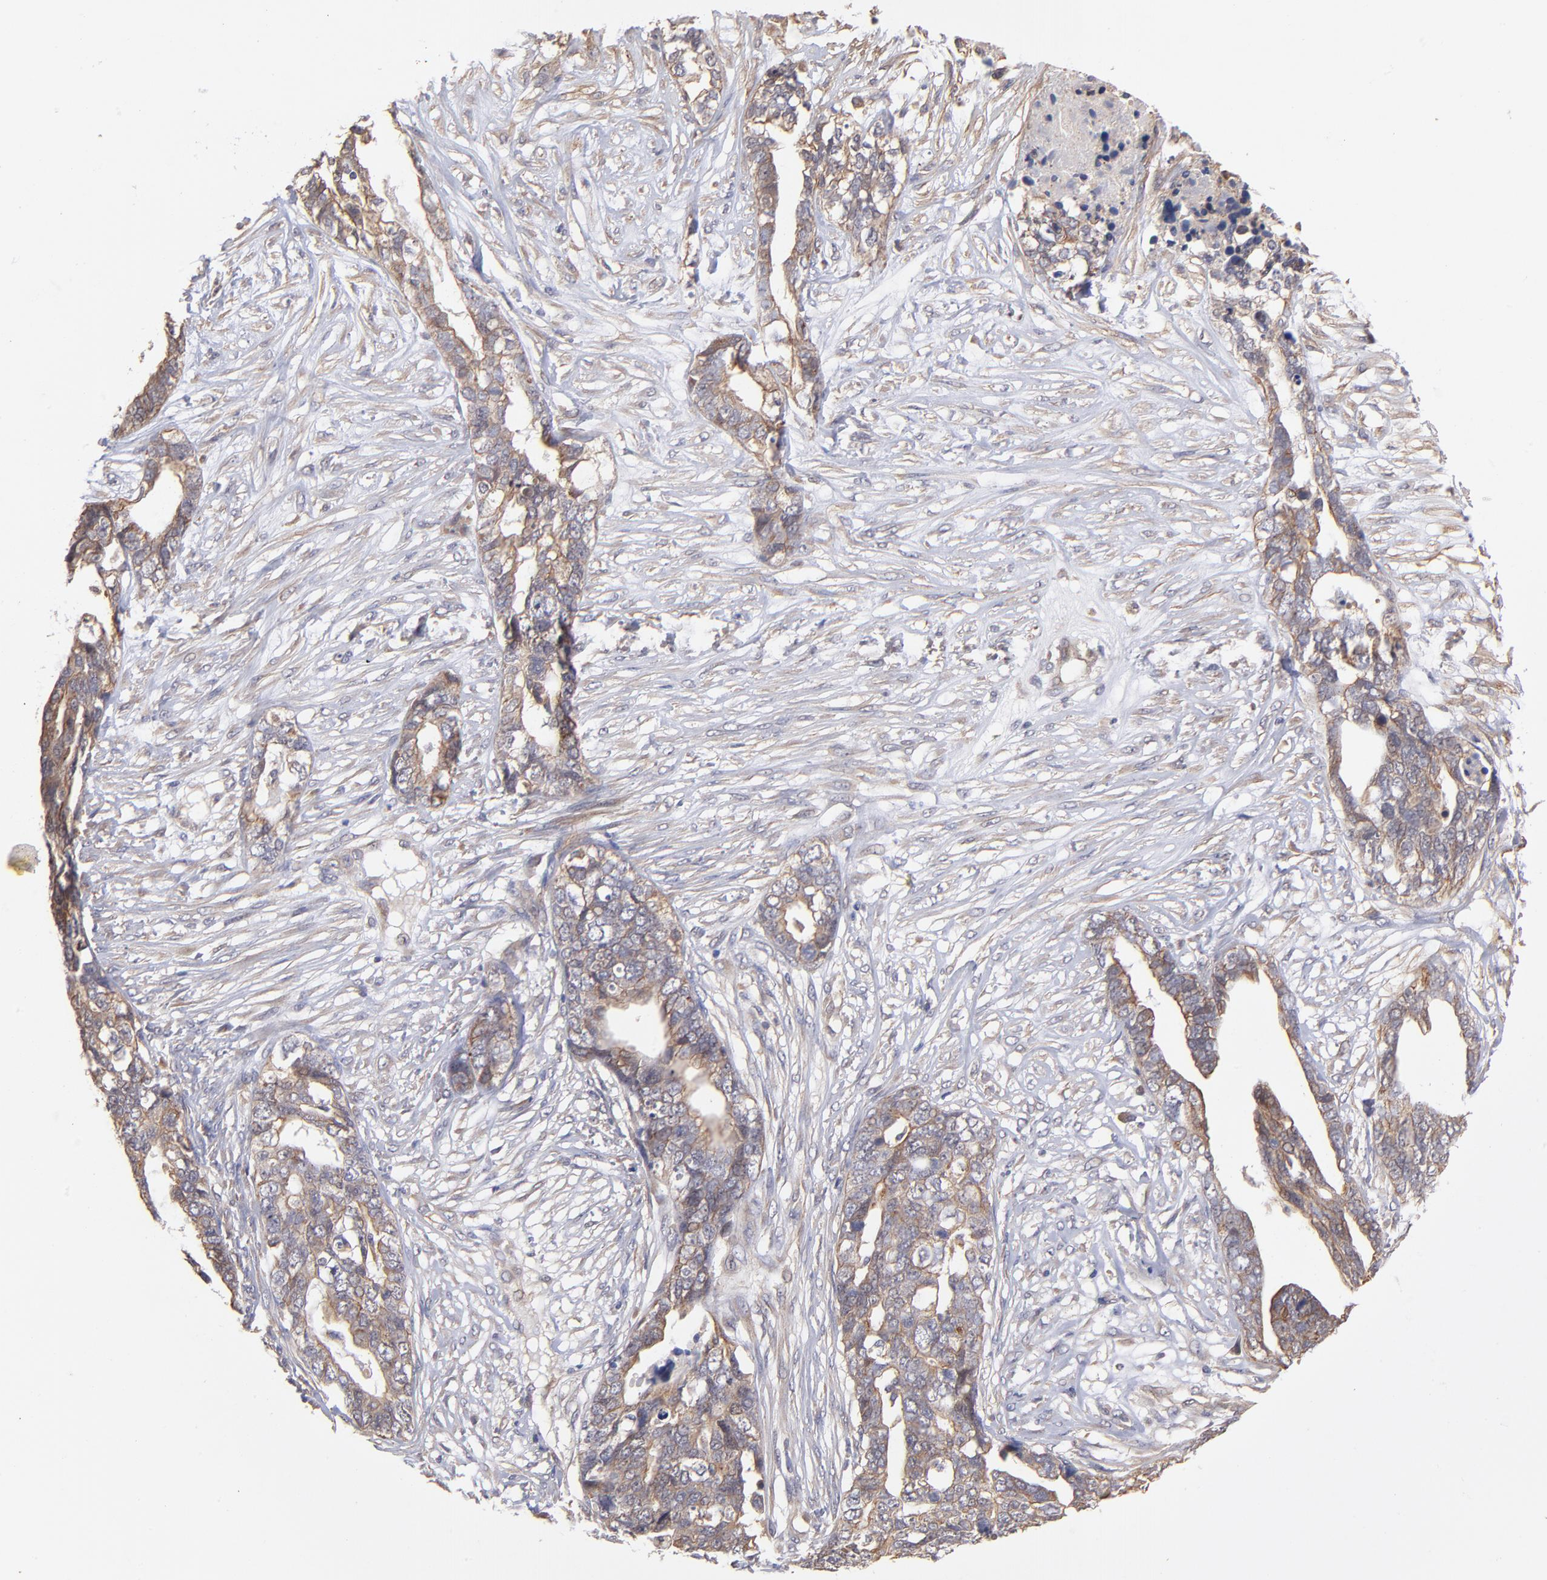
{"staining": {"intensity": "moderate", "quantity": ">75%", "location": "cytoplasmic/membranous"}, "tissue": "ovarian cancer", "cell_type": "Tumor cells", "image_type": "cancer", "snomed": [{"axis": "morphology", "description": "Normal tissue, NOS"}, {"axis": "morphology", "description": "Cystadenocarcinoma, serous, NOS"}, {"axis": "topography", "description": "Fallopian tube"}, {"axis": "topography", "description": "Ovary"}], "caption": "An immunohistochemistry photomicrograph of neoplastic tissue is shown. Protein staining in brown shows moderate cytoplasmic/membranous positivity in ovarian cancer within tumor cells. The staining was performed using DAB (3,3'-diaminobenzidine) to visualize the protein expression in brown, while the nuclei were stained in blue with hematoxylin (Magnification: 20x).", "gene": "STAP2", "patient": {"sex": "female", "age": 56}}